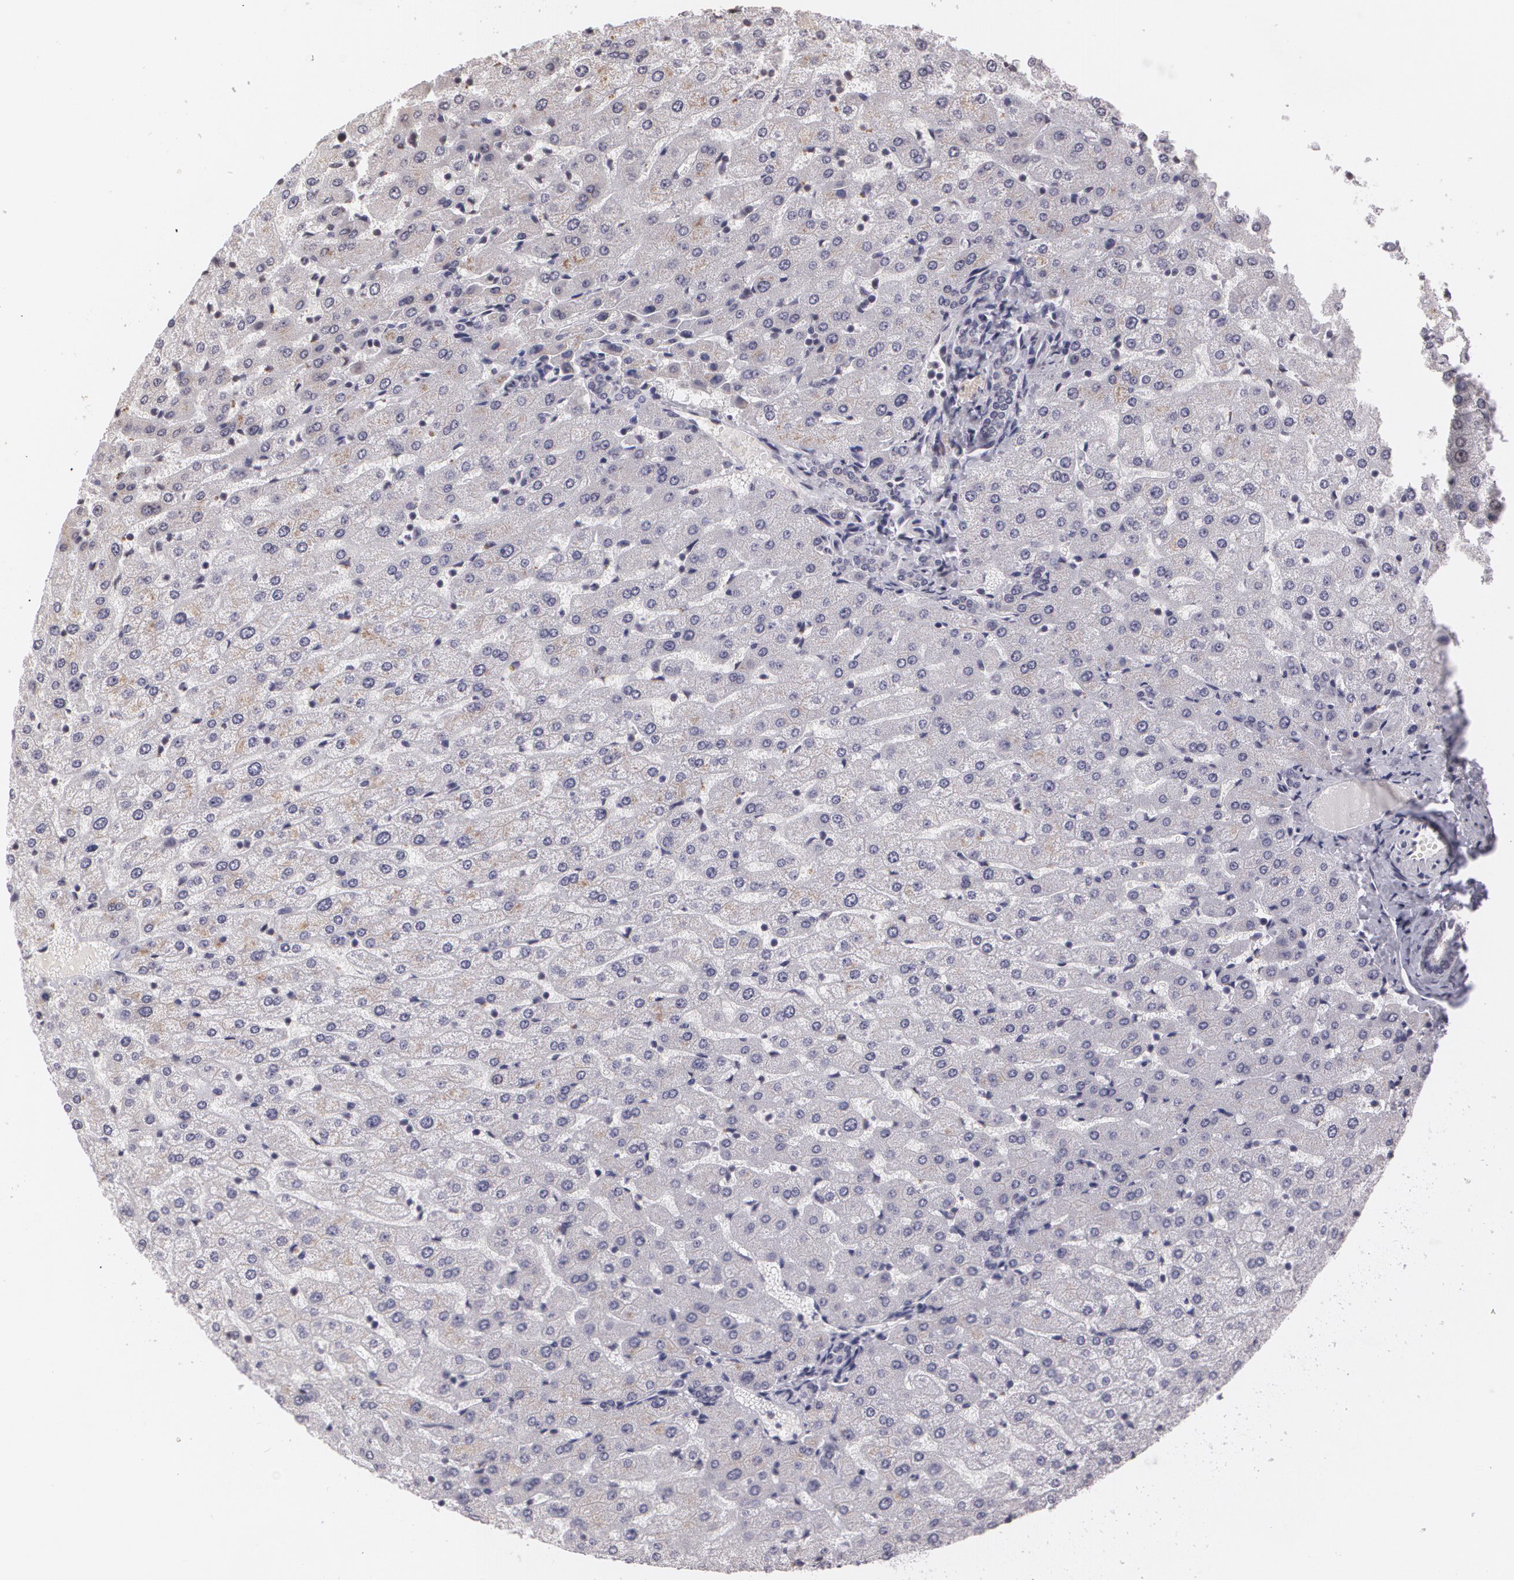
{"staining": {"intensity": "negative", "quantity": "none", "location": "none"}, "tissue": "liver", "cell_type": "Cholangiocytes", "image_type": "normal", "snomed": [{"axis": "morphology", "description": "Normal tissue, NOS"}, {"axis": "morphology", "description": "Fibrosis, NOS"}, {"axis": "topography", "description": "Liver"}], "caption": "IHC image of benign liver: liver stained with DAB (3,3'-diaminobenzidine) exhibits no significant protein staining in cholangiocytes. (Brightfield microscopy of DAB (3,3'-diaminobenzidine) immunohistochemistry at high magnification).", "gene": "MUC1", "patient": {"sex": "female", "age": 29}}